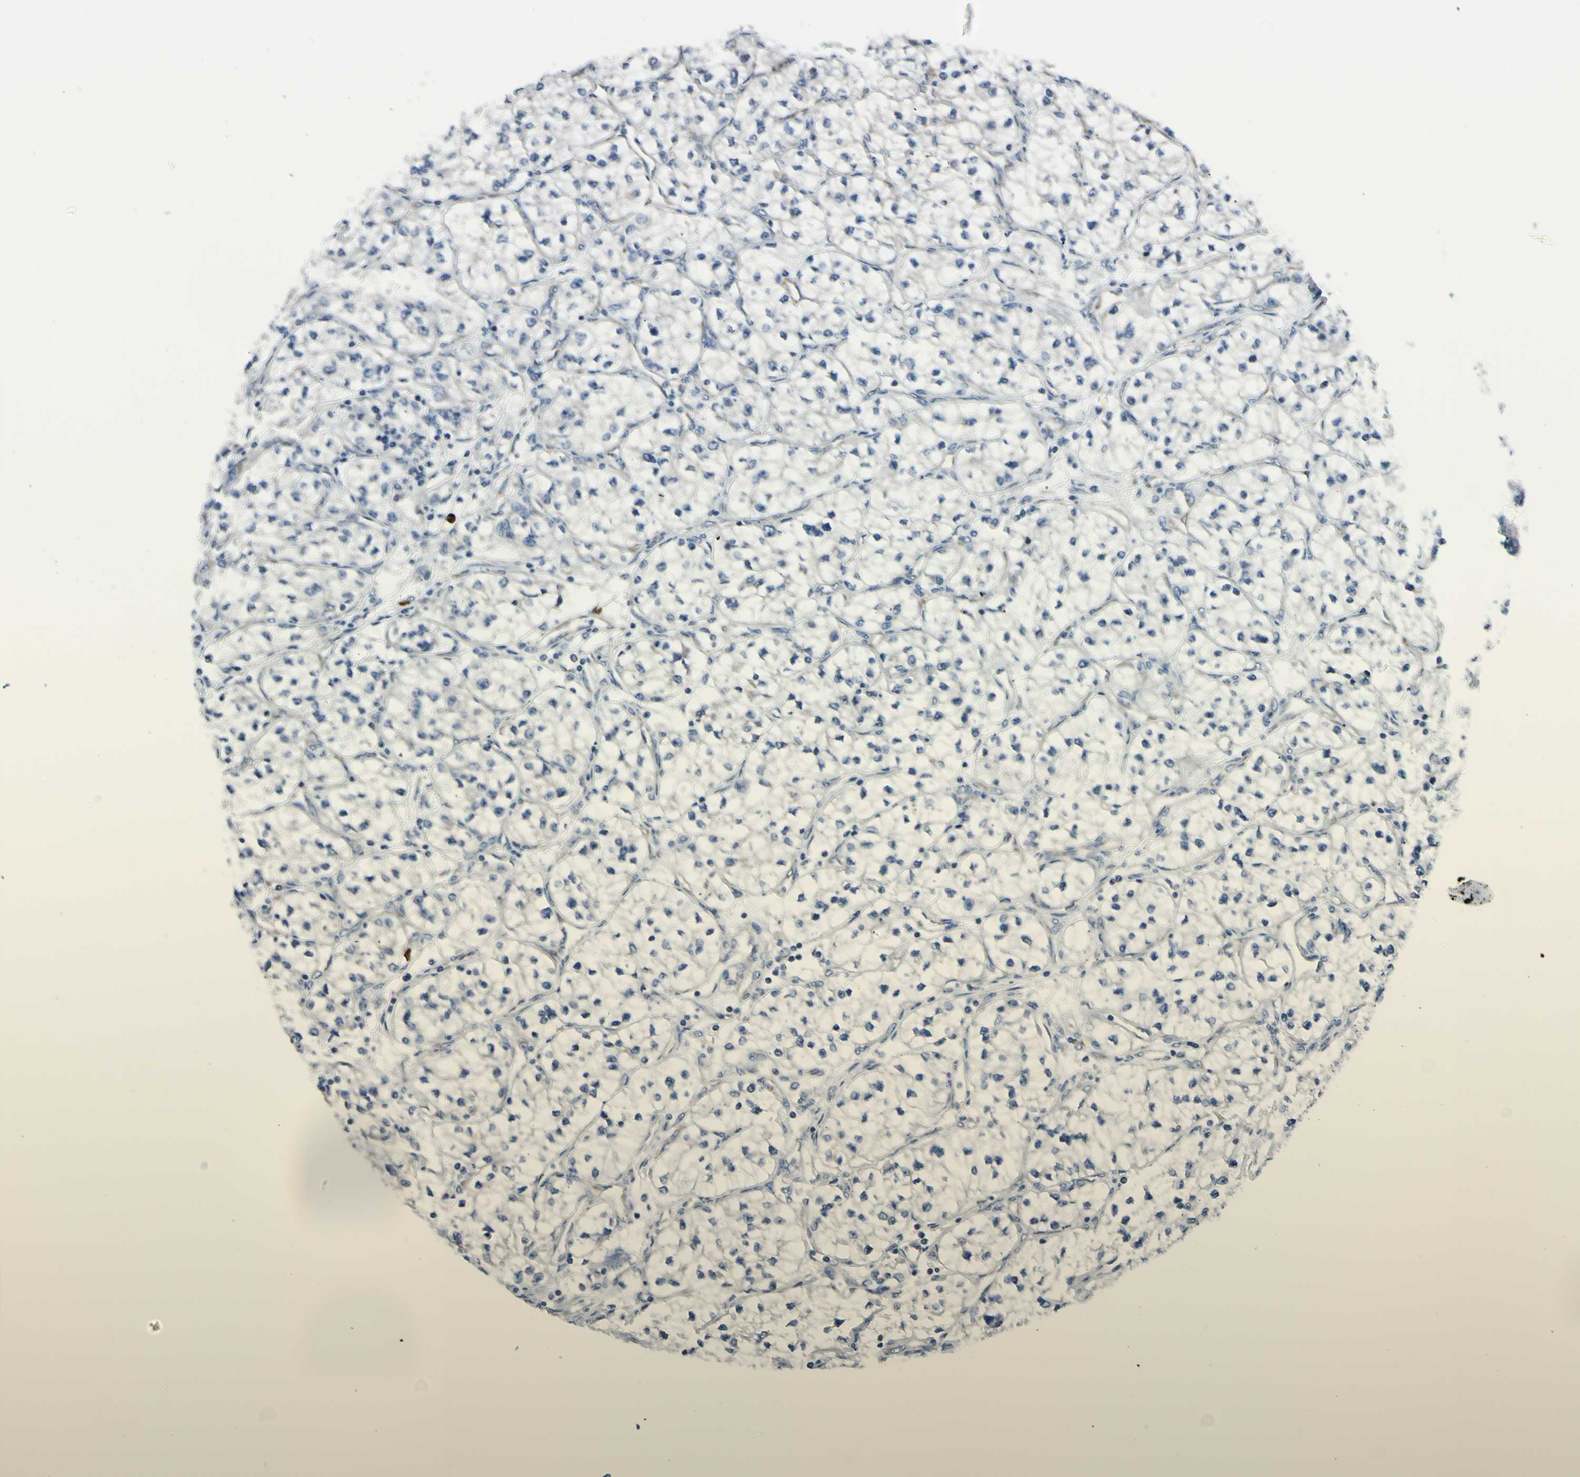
{"staining": {"intensity": "negative", "quantity": "none", "location": "none"}, "tissue": "renal cancer", "cell_type": "Tumor cells", "image_type": "cancer", "snomed": [{"axis": "morphology", "description": "Adenocarcinoma, NOS"}, {"axis": "topography", "description": "Kidney"}], "caption": "This is a photomicrograph of immunohistochemistry staining of renal adenocarcinoma, which shows no positivity in tumor cells.", "gene": "SELENOS", "patient": {"sex": "female", "age": 57}}